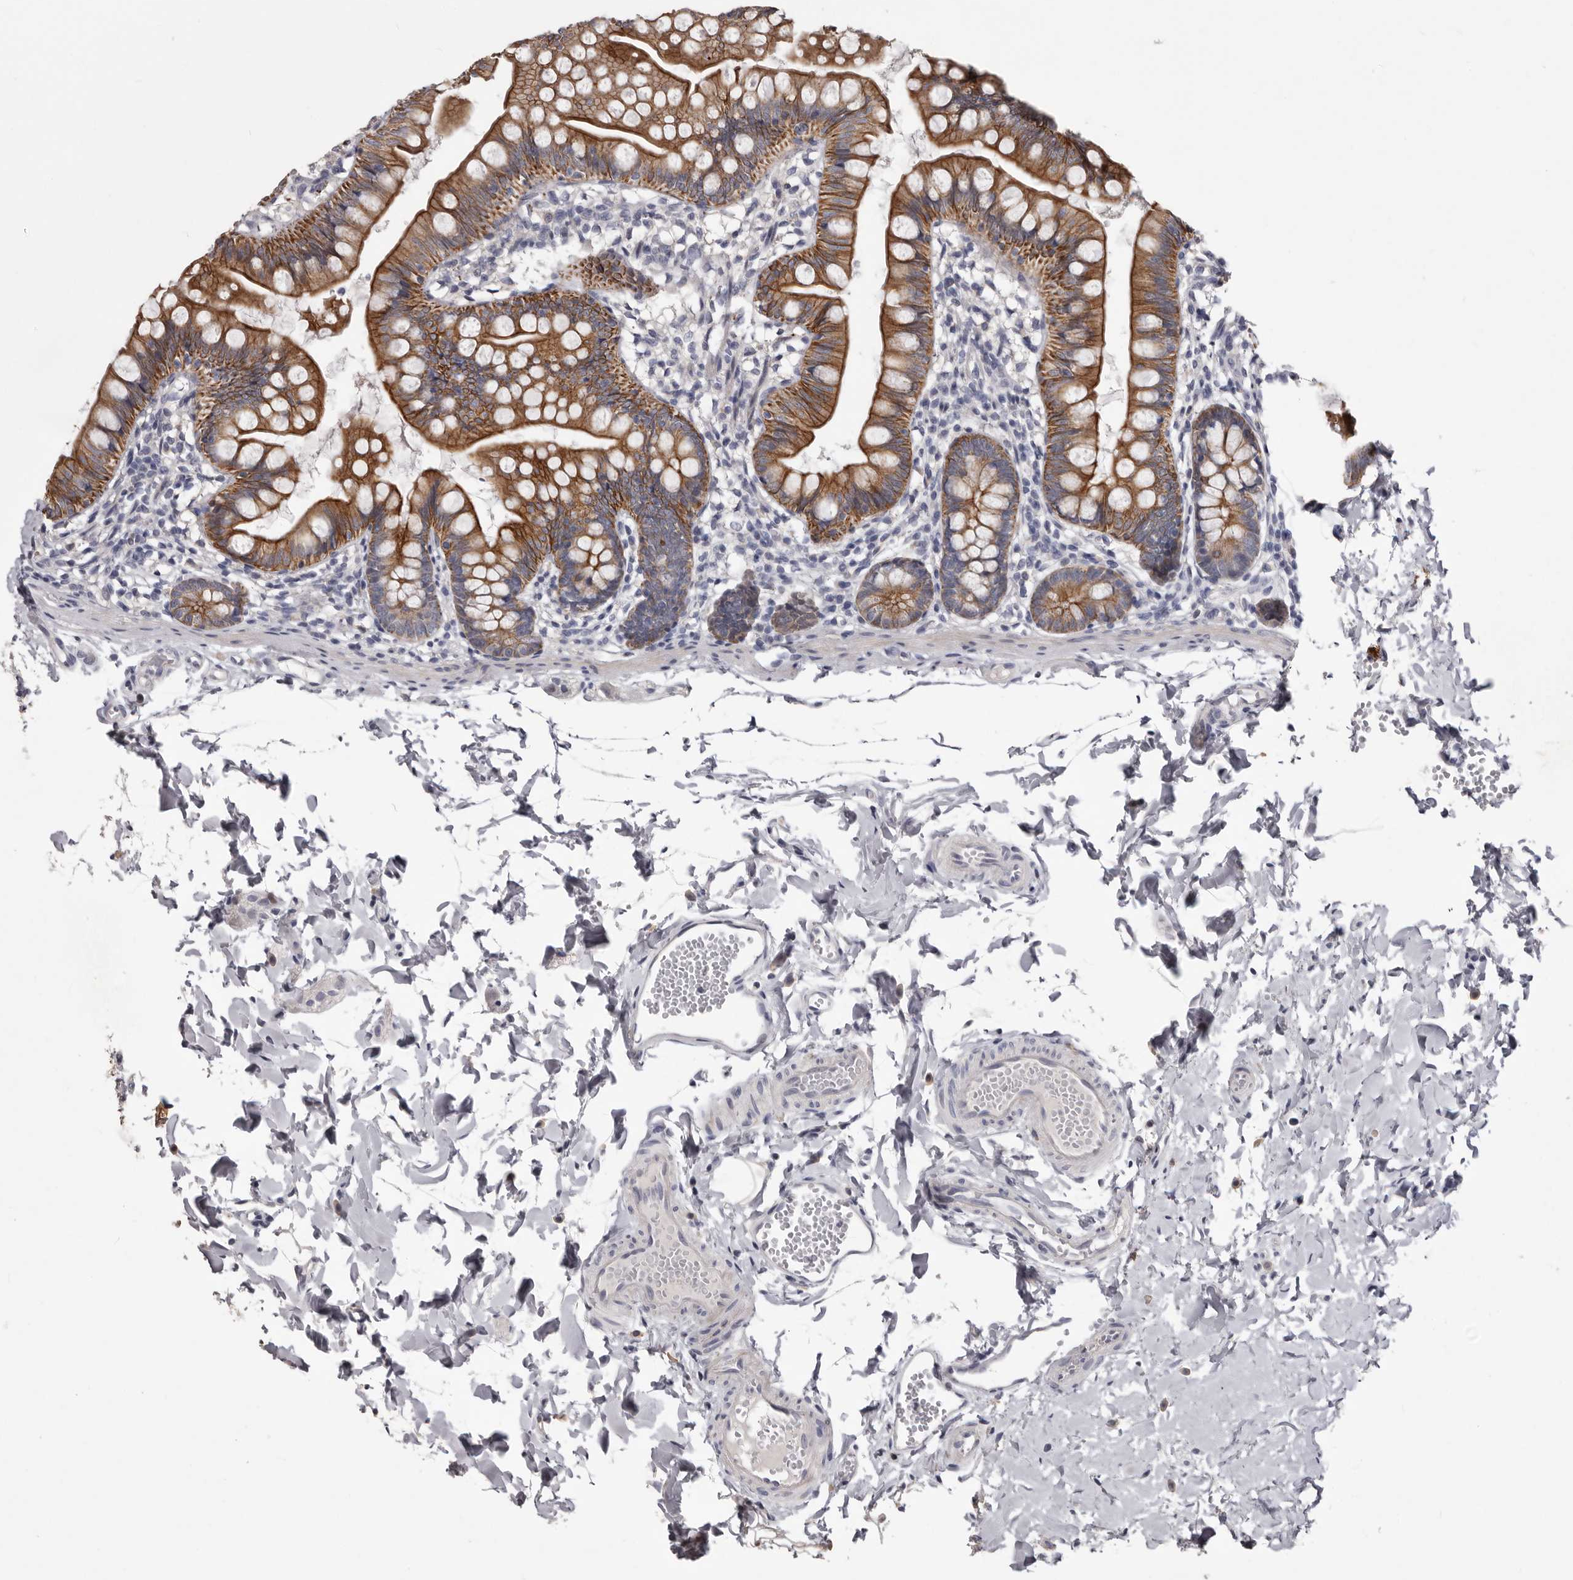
{"staining": {"intensity": "strong", "quantity": ">75%", "location": "cytoplasmic/membranous"}, "tissue": "small intestine", "cell_type": "Glandular cells", "image_type": "normal", "snomed": [{"axis": "morphology", "description": "Normal tissue, NOS"}, {"axis": "topography", "description": "Small intestine"}], "caption": "Strong cytoplasmic/membranous protein staining is identified in approximately >75% of glandular cells in small intestine. (Brightfield microscopy of DAB IHC at high magnification).", "gene": "LPAR6", "patient": {"sex": "male", "age": 7}}